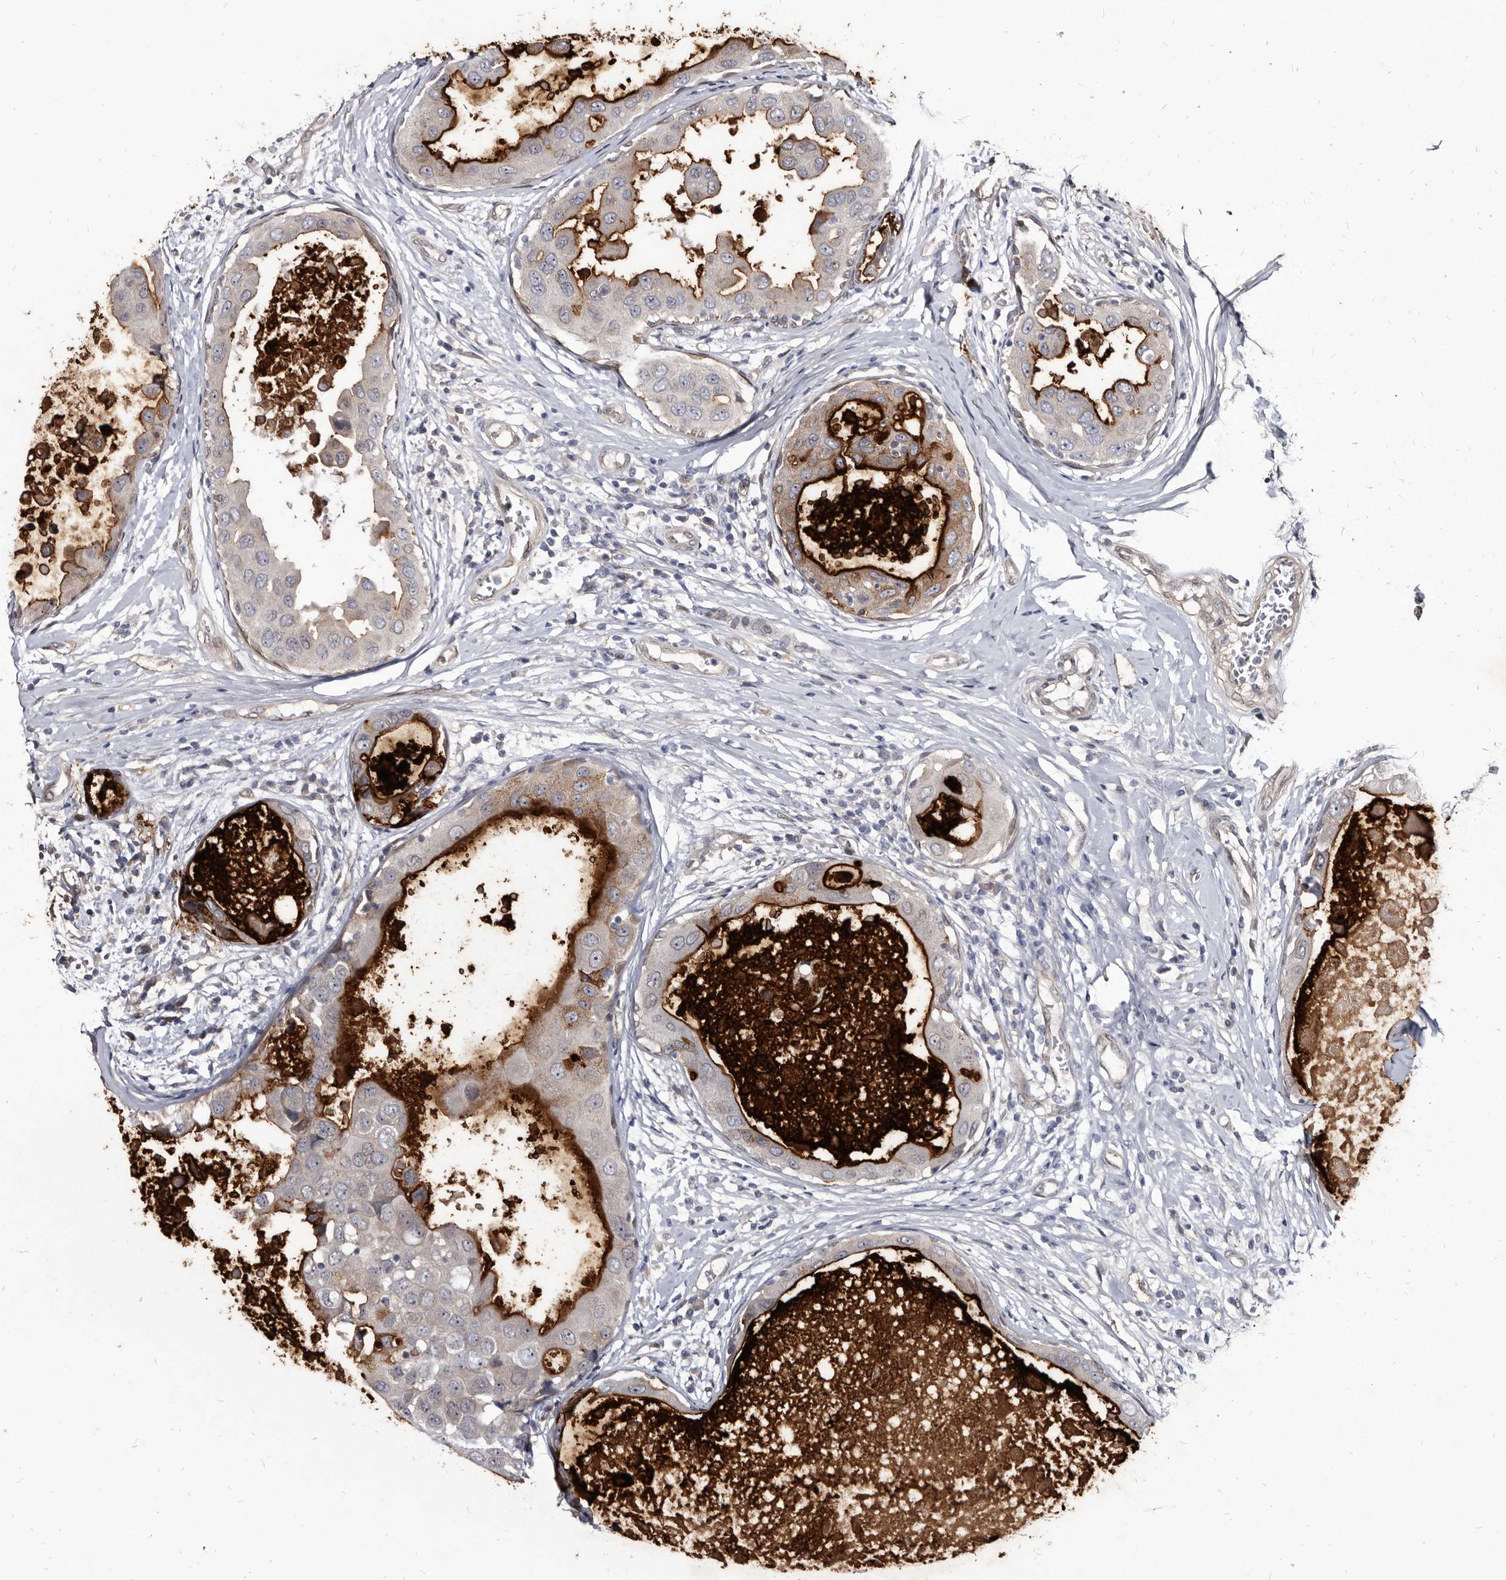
{"staining": {"intensity": "strong", "quantity": "25%-75%", "location": "cytoplasmic/membranous"}, "tissue": "breast cancer", "cell_type": "Tumor cells", "image_type": "cancer", "snomed": [{"axis": "morphology", "description": "Duct carcinoma"}, {"axis": "topography", "description": "Breast"}], "caption": "This is an image of immunohistochemistry (IHC) staining of breast cancer, which shows strong staining in the cytoplasmic/membranous of tumor cells.", "gene": "PROM1", "patient": {"sex": "female", "age": 27}}